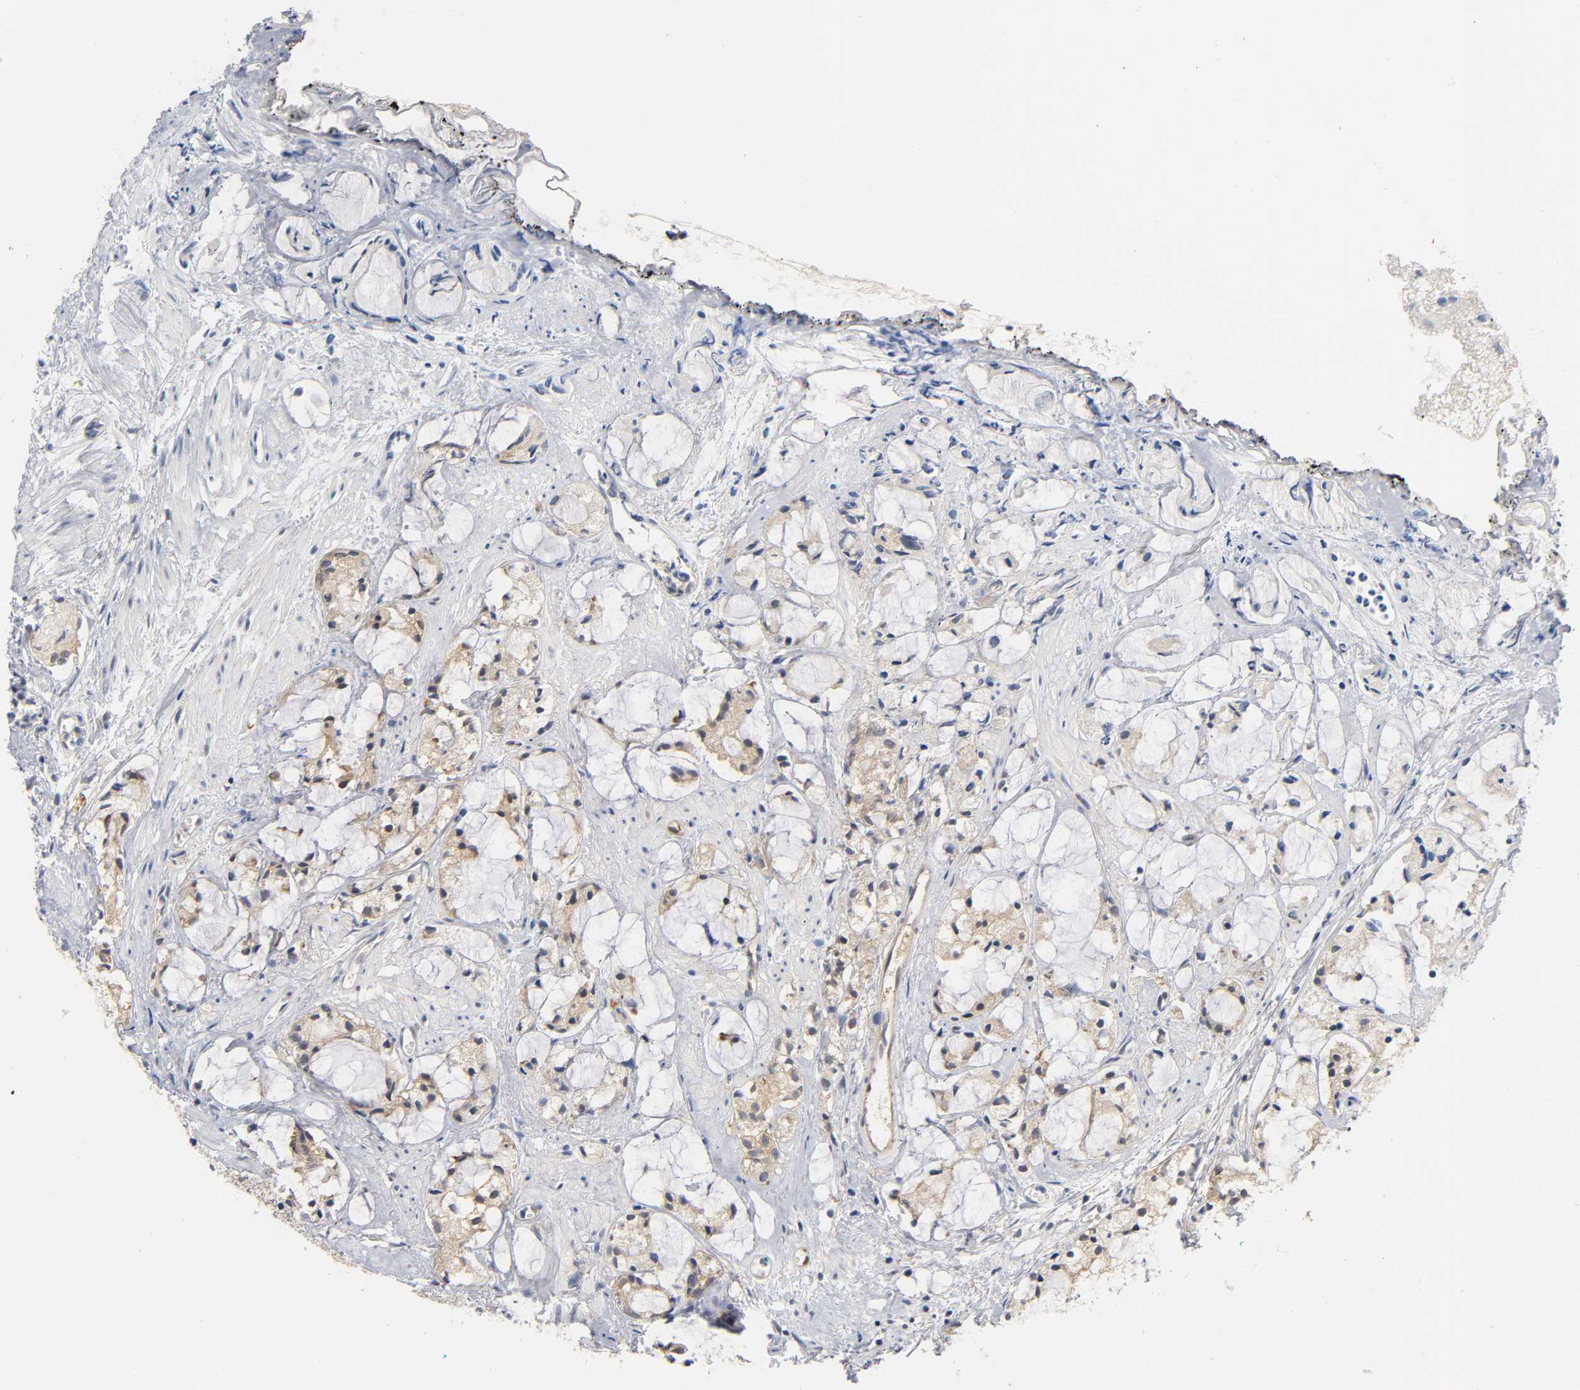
{"staining": {"intensity": "weak", "quantity": "25%-75%", "location": "cytoplasmic/membranous"}, "tissue": "prostate cancer", "cell_type": "Tumor cells", "image_type": "cancer", "snomed": [{"axis": "morphology", "description": "Adenocarcinoma, High grade"}, {"axis": "topography", "description": "Prostate"}], "caption": "Immunohistochemistry (IHC) staining of prostate cancer, which exhibits low levels of weak cytoplasmic/membranous positivity in about 25%-75% of tumor cells indicating weak cytoplasmic/membranous protein positivity. The staining was performed using DAB (3,3'-diaminobenzidine) (brown) for protein detection and nuclei were counterstained in hematoxylin (blue).", "gene": "FYN", "patient": {"sex": "male", "age": 85}}